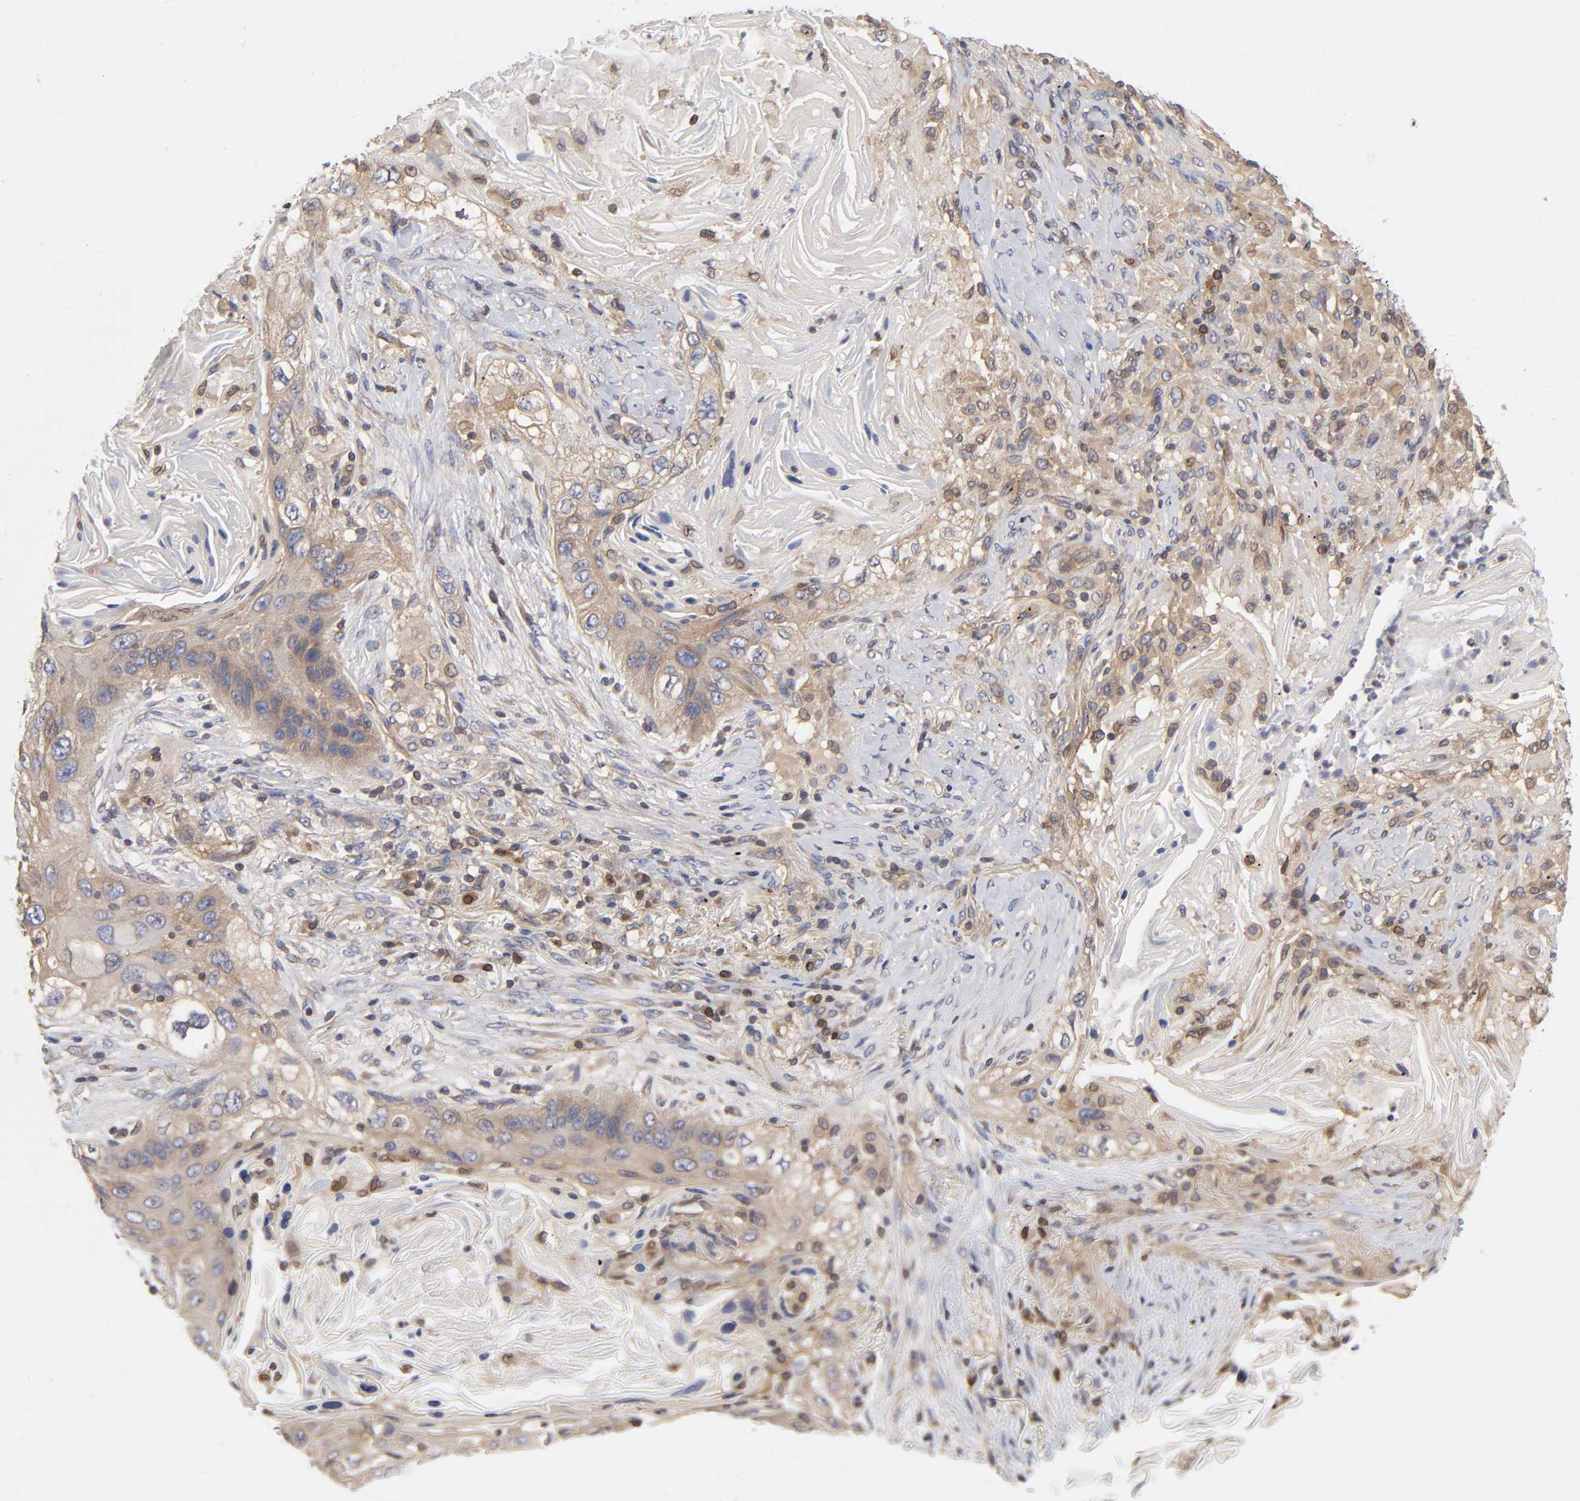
{"staining": {"intensity": "weak", "quantity": ">75%", "location": "nuclear"}, "tissue": "lung cancer", "cell_type": "Tumor cells", "image_type": "cancer", "snomed": [{"axis": "morphology", "description": "Squamous cell carcinoma, NOS"}, {"axis": "topography", "description": "Lung"}], "caption": "IHC image of neoplastic tissue: lung cancer (squamous cell carcinoma) stained using immunohistochemistry (IHC) shows low levels of weak protein expression localized specifically in the nuclear of tumor cells, appearing as a nuclear brown color.", "gene": "STRN3", "patient": {"sex": "female", "age": 67}}